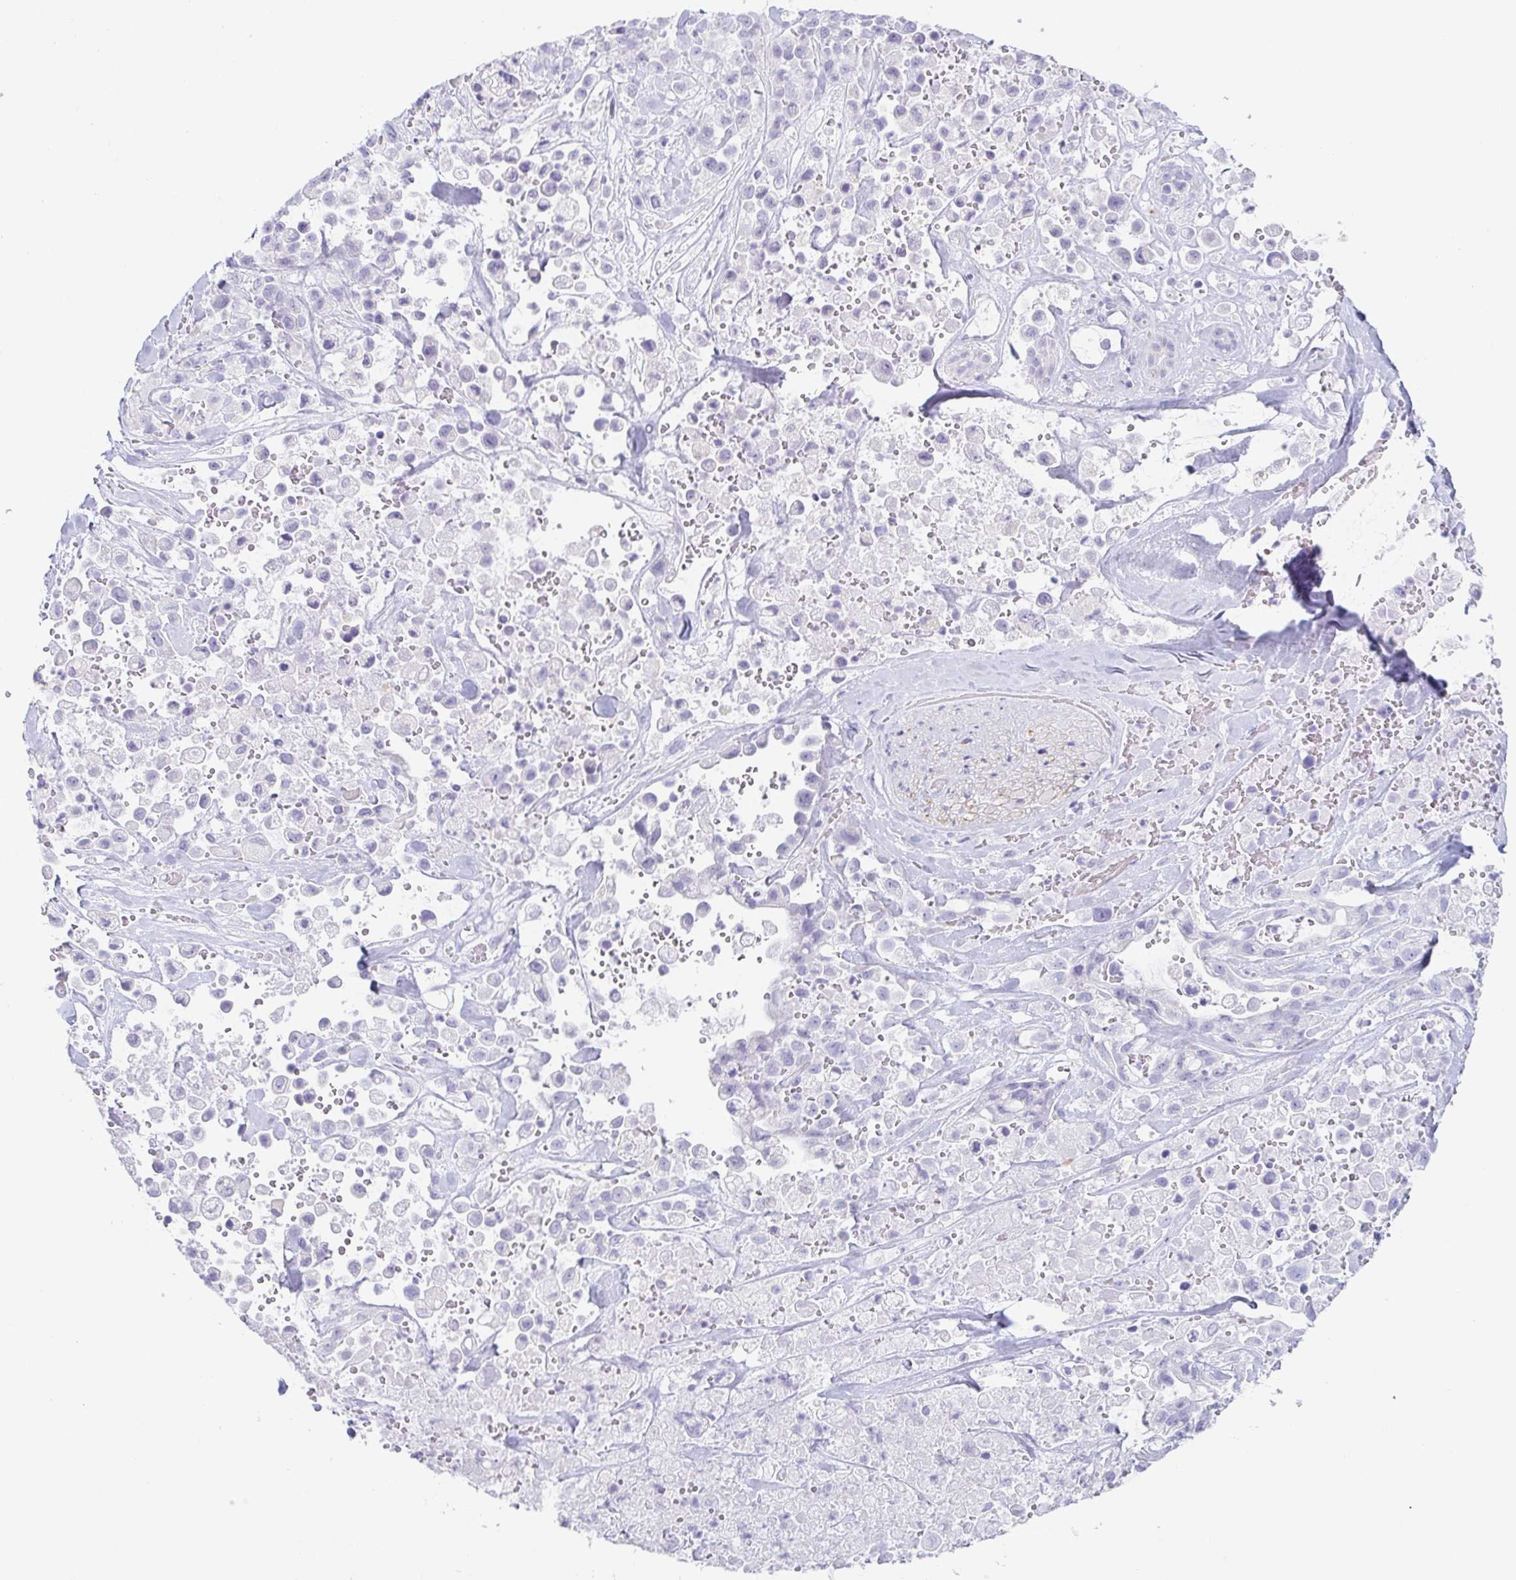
{"staining": {"intensity": "negative", "quantity": "none", "location": "none"}, "tissue": "pancreatic cancer", "cell_type": "Tumor cells", "image_type": "cancer", "snomed": [{"axis": "morphology", "description": "Adenocarcinoma, NOS"}, {"axis": "topography", "description": "Pancreas"}], "caption": "There is no significant expression in tumor cells of pancreatic cancer (adenocarcinoma).", "gene": "PRR27", "patient": {"sex": "male", "age": 44}}